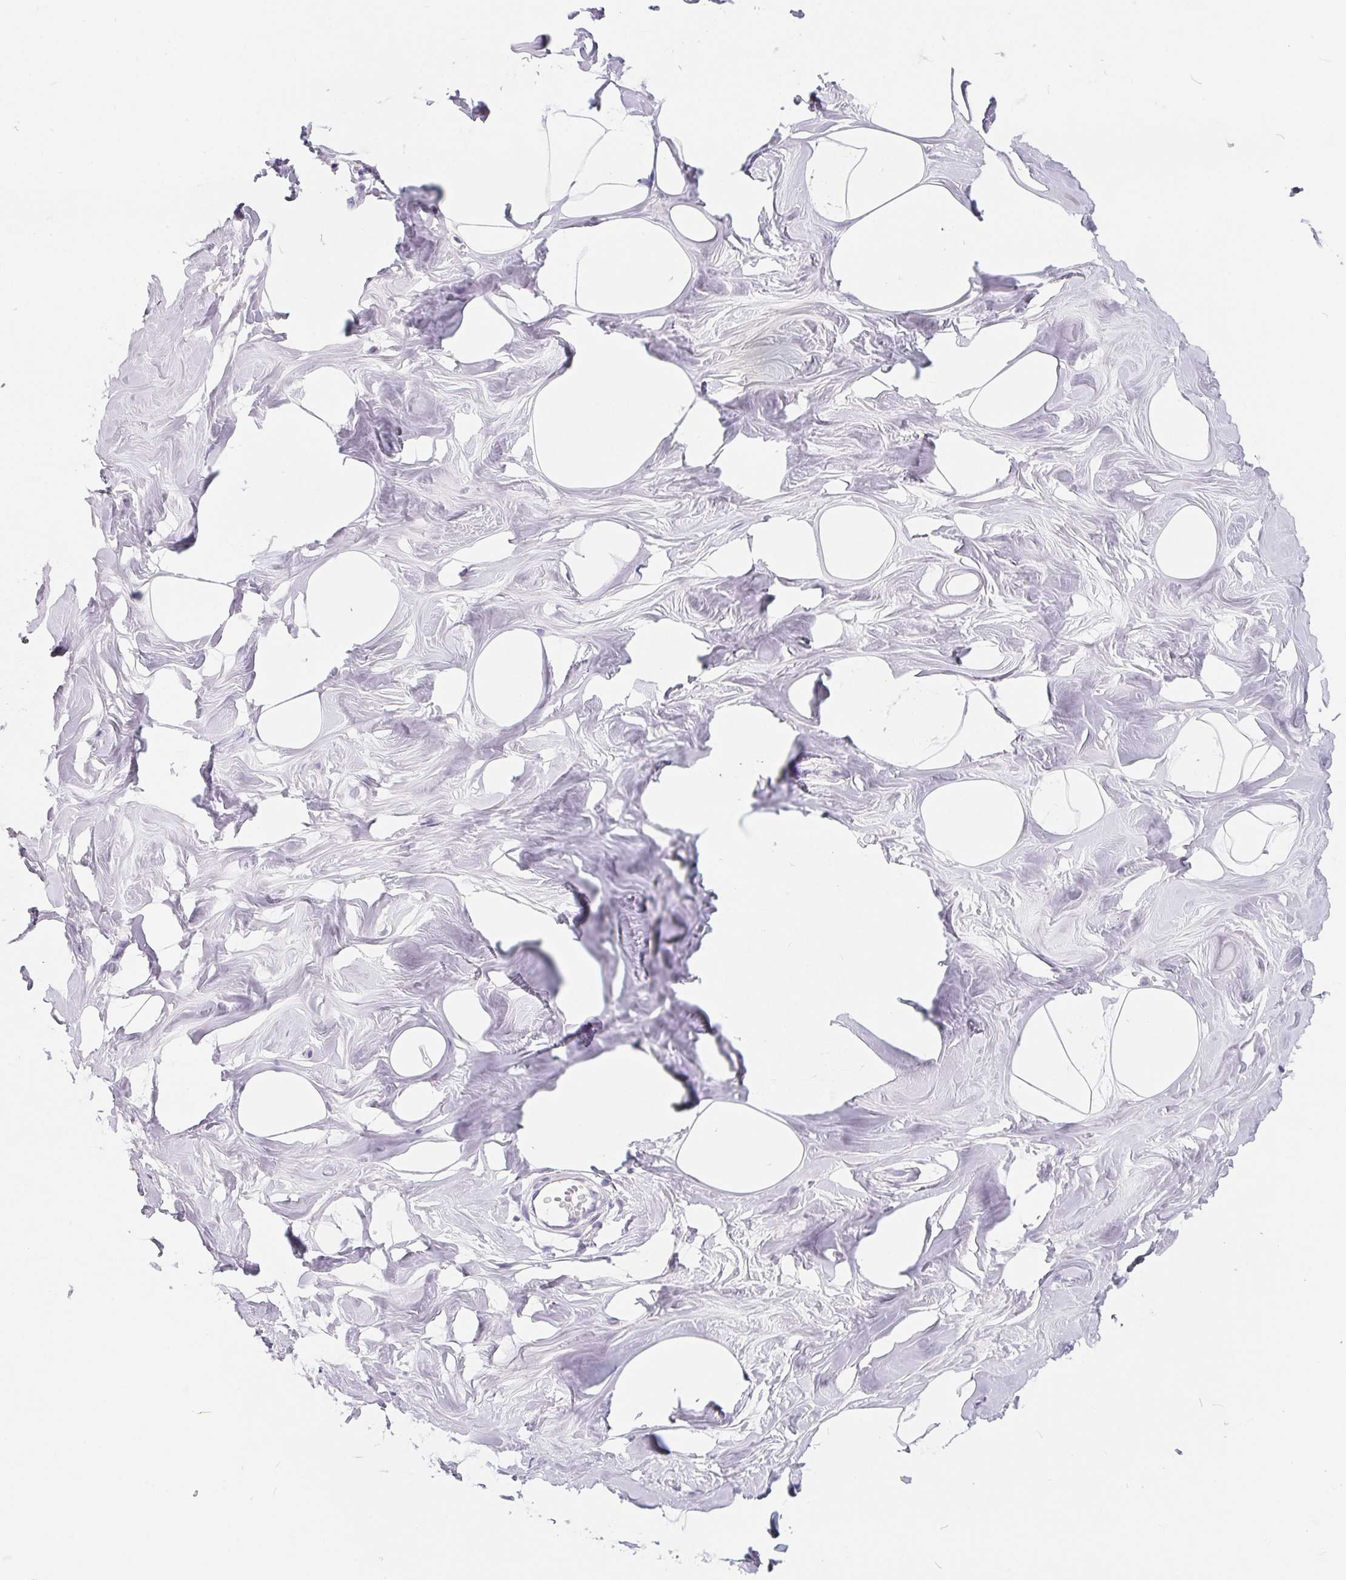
{"staining": {"intensity": "negative", "quantity": "none", "location": "none"}, "tissue": "breast", "cell_type": "Adipocytes", "image_type": "normal", "snomed": [{"axis": "morphology", "description": "Normal tissue, NOS"}, {"axis": "topography", "description": "Breast"}], "caption": "Protein analysis of benign breast displays no significant positivity in adipocytes. Brightfield microscopy of IHC stained with DAB (brown) and hematoxylin (blue), captured at high magnification.", "gene": "FDX1", "patient": {"sex": "female", "age": 27}}